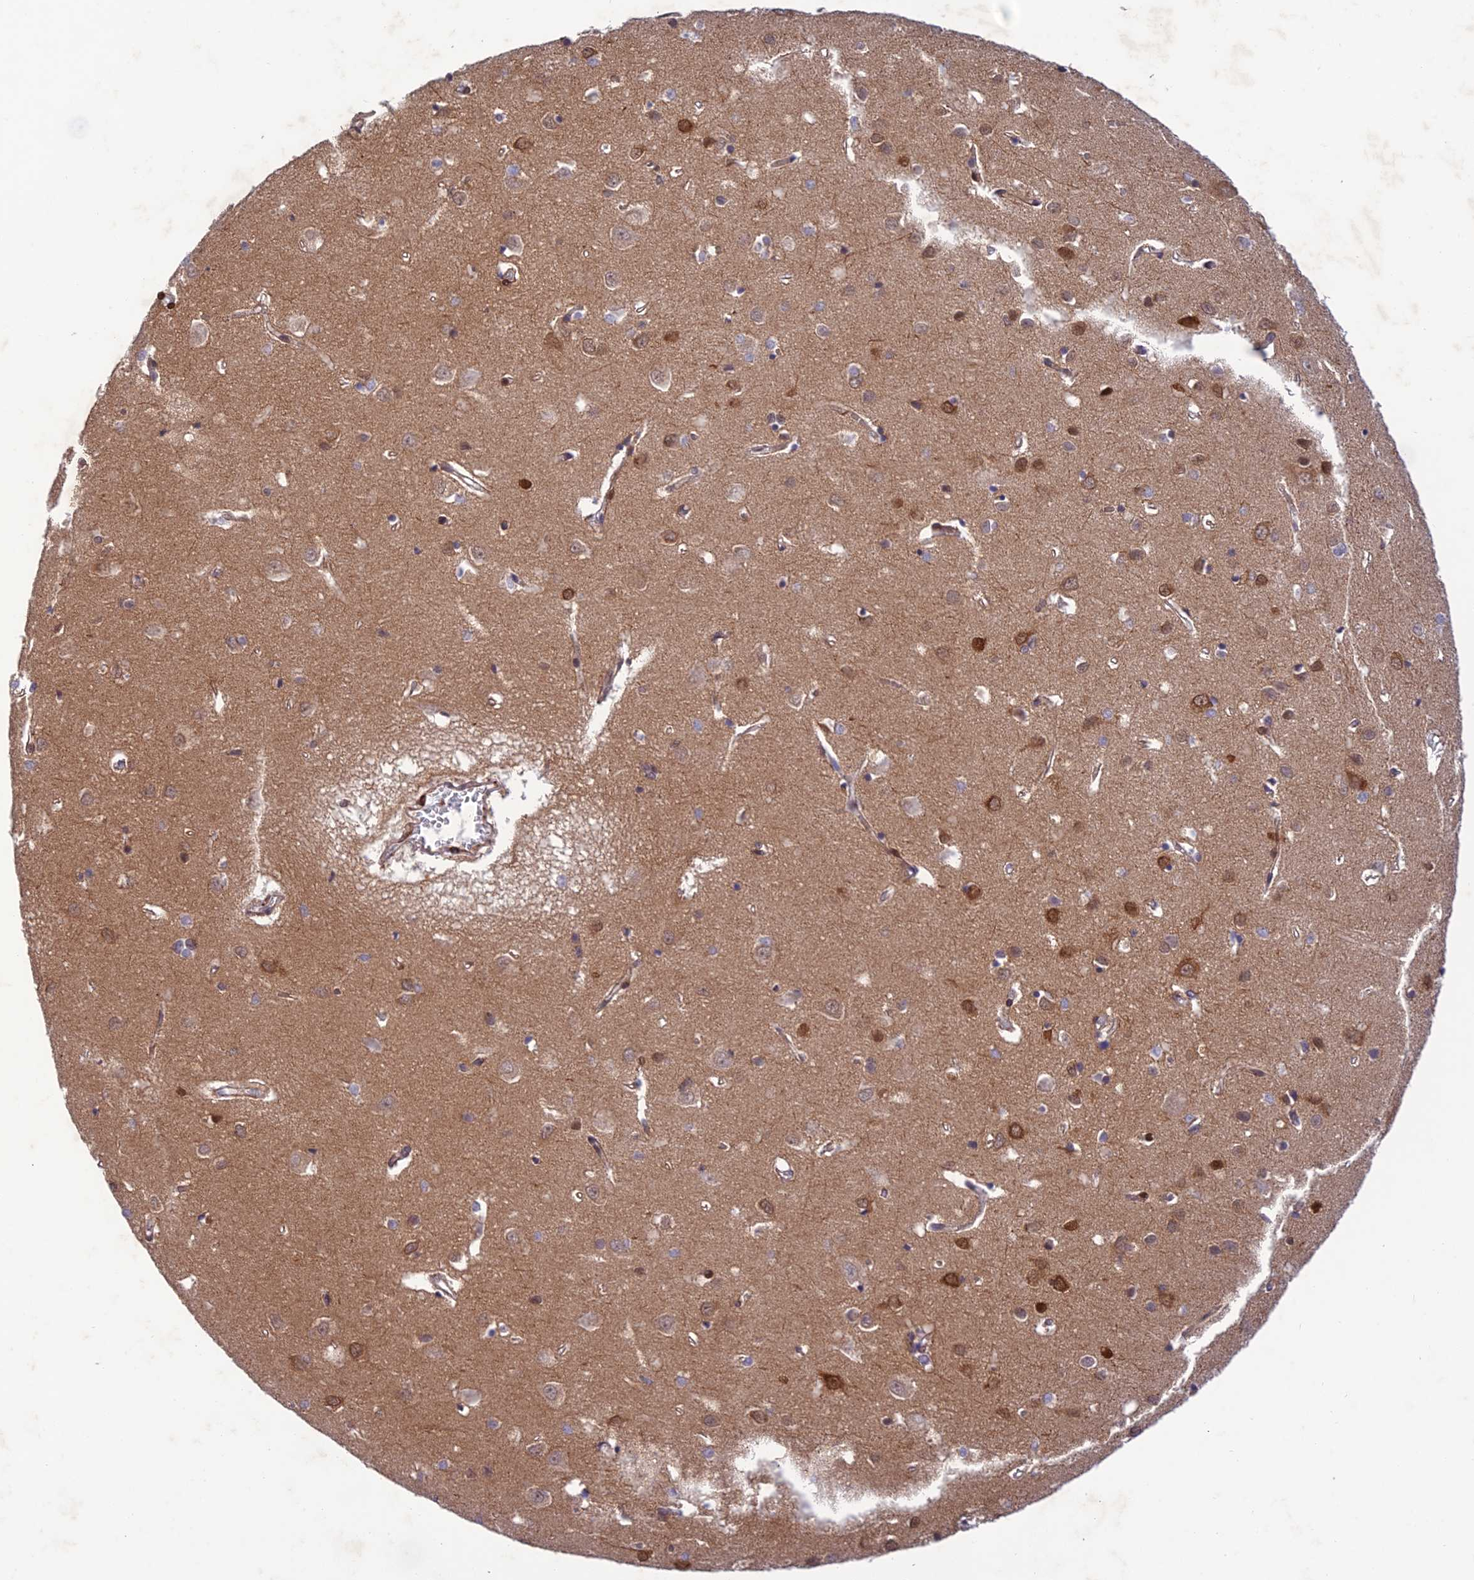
{"staining": {"intensity": "negative", "quantity": "none", "location": "none"}, "tissue": "cerebral cortex", "cell_type": "Endothelial cells", "image_type": "normal", "snomed": [{"axis": "morphology", "description": "Normal tissue, NOS"}, {"axis": "topography", "description": "Cerebral cortex"}], "caption": "Human cerebral cortex stained for a protein using immunohistochemistry (IHC) reveals no staining in endothelial cells.", "gene": "WDR55", "patient": {"sex": "female", "age": 64}}